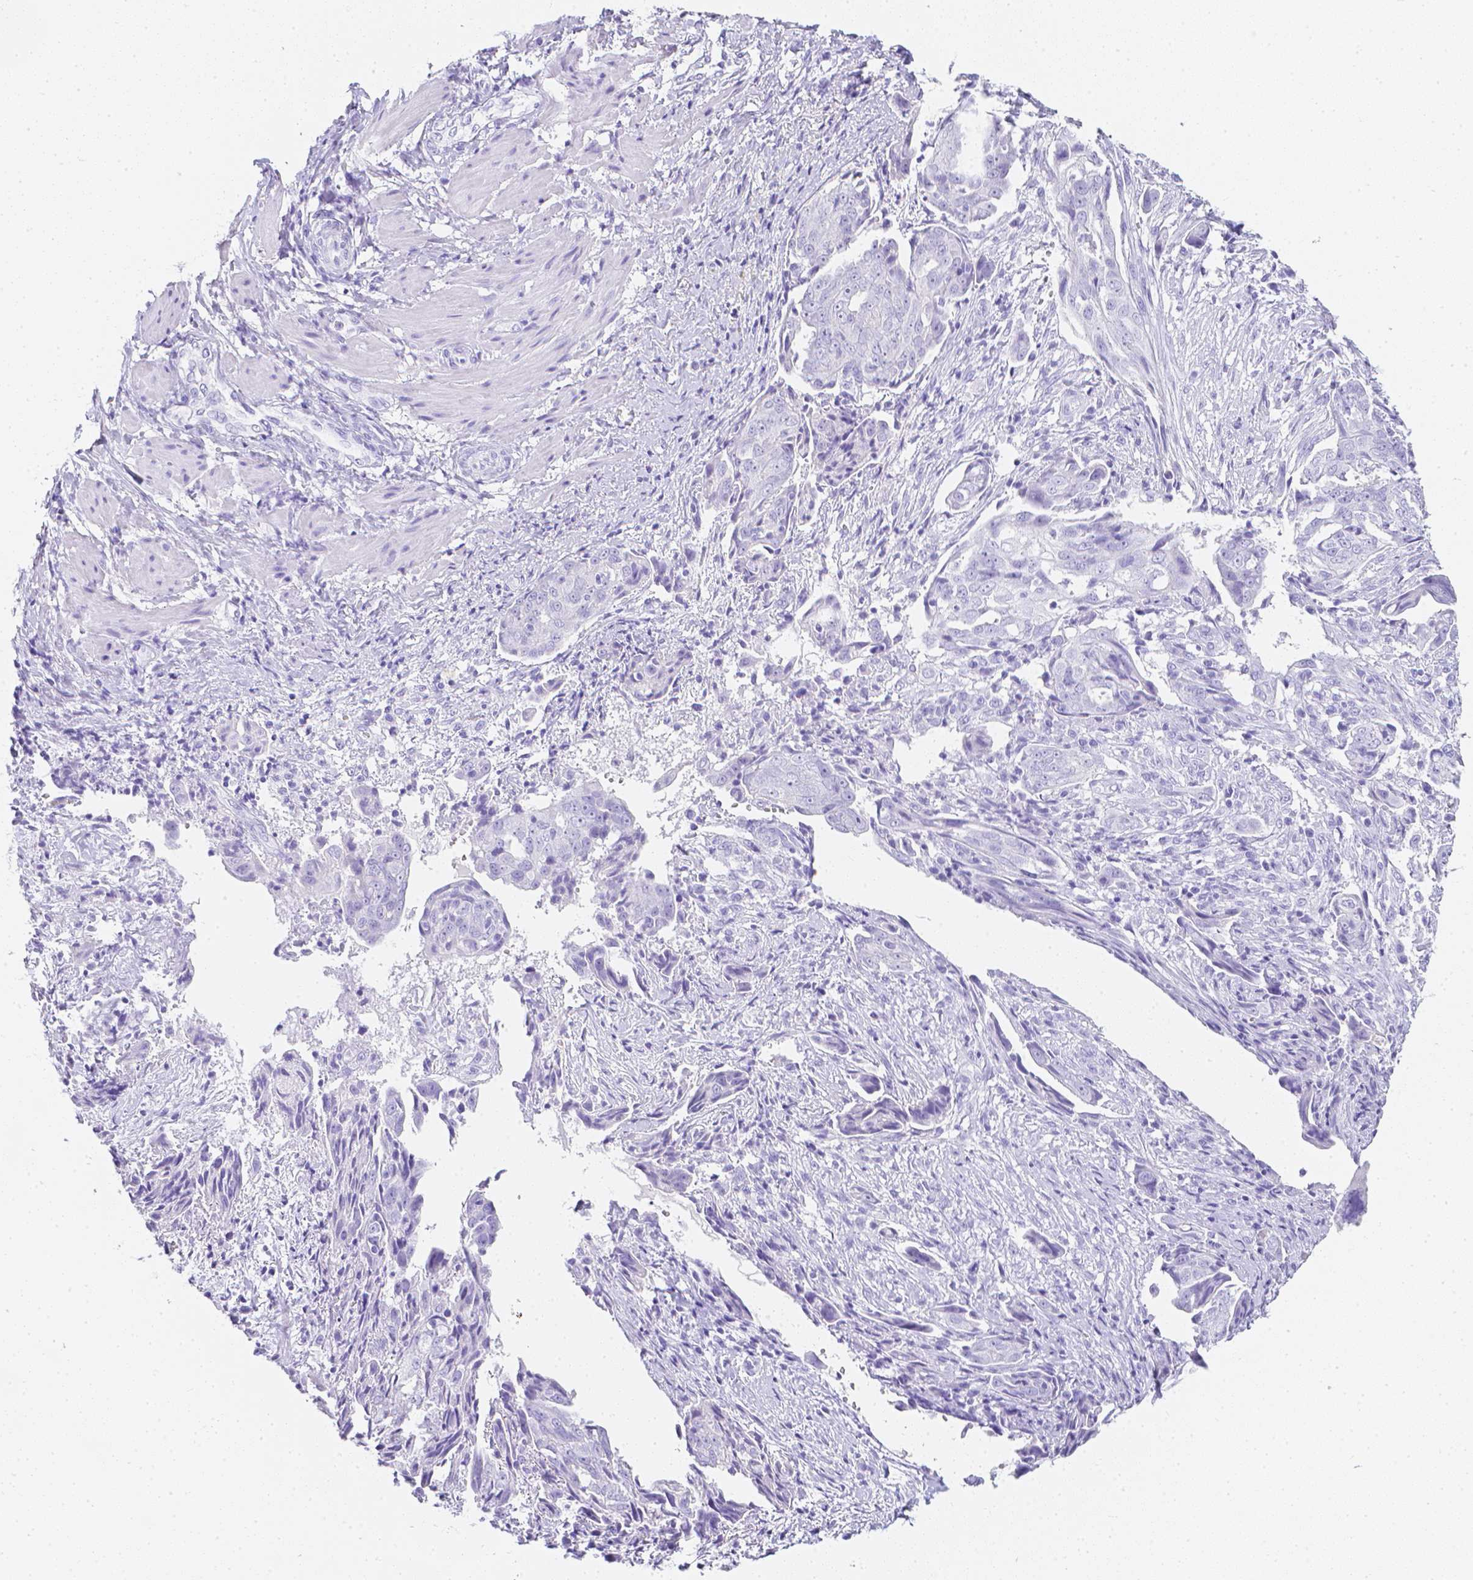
{"staining": {"intensity": "negative", "quantity": "none", "location": "none"}, "tissue": "ovarian cancer", "cell_type": "Tumor cells", "image_type": "cancer", "snomed": [{"axis": "morphology", "description": "Carcinoma, endometroid"}, {"axis": "topography", "description": "Ovary"}], "caption": "The histopathology image shows no significant staining in tumor cells of ovarian cancer (endometroid carcinoma).", "gene": "LGALS4", "patient": {"sex": "female", "age": 70}}